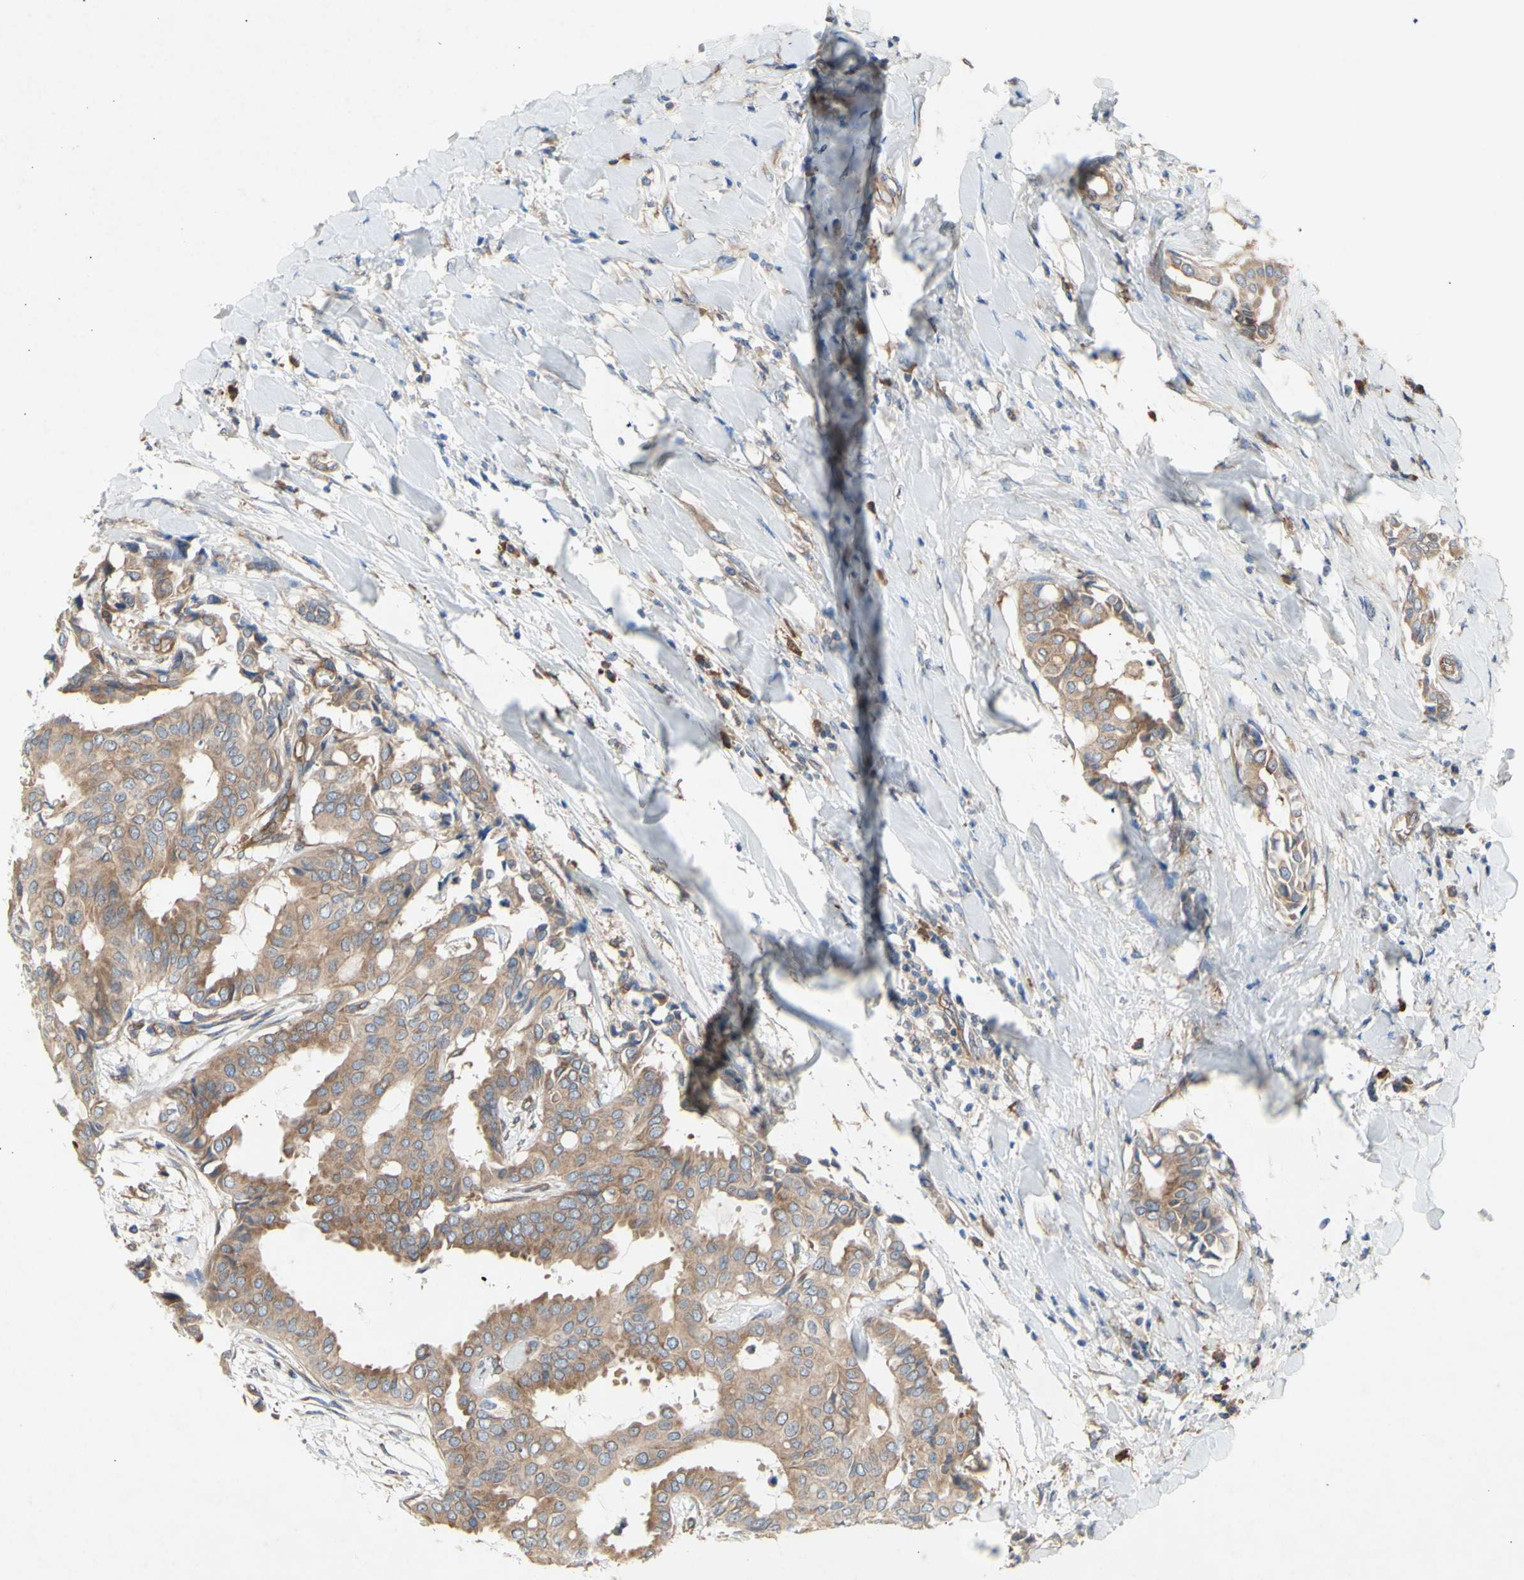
{"staining": {"intensity": "moderate", "quantity": ">75%", "location": "cytoplasmic/membranous"}, "tissue": "head and neck cancer", "cell_type": "Tumor cells", "image_type": "cancer", "snomed": [{"axis": "morphology", "description": "Adenocarcinoma, NOS"}, {"axis": "topography", "description": "Salivary gland"}, {"axis": "topography", "description": "Head-Neck"}], "caption": "Immunohistochemical staining of adenocarcinoma (head and neck) displays moderate cytoplasmic/membranous protein expression in about >75% of tumor cells.", "gene": "KLC1", "patient": {"sex": "female", "age": 59}}